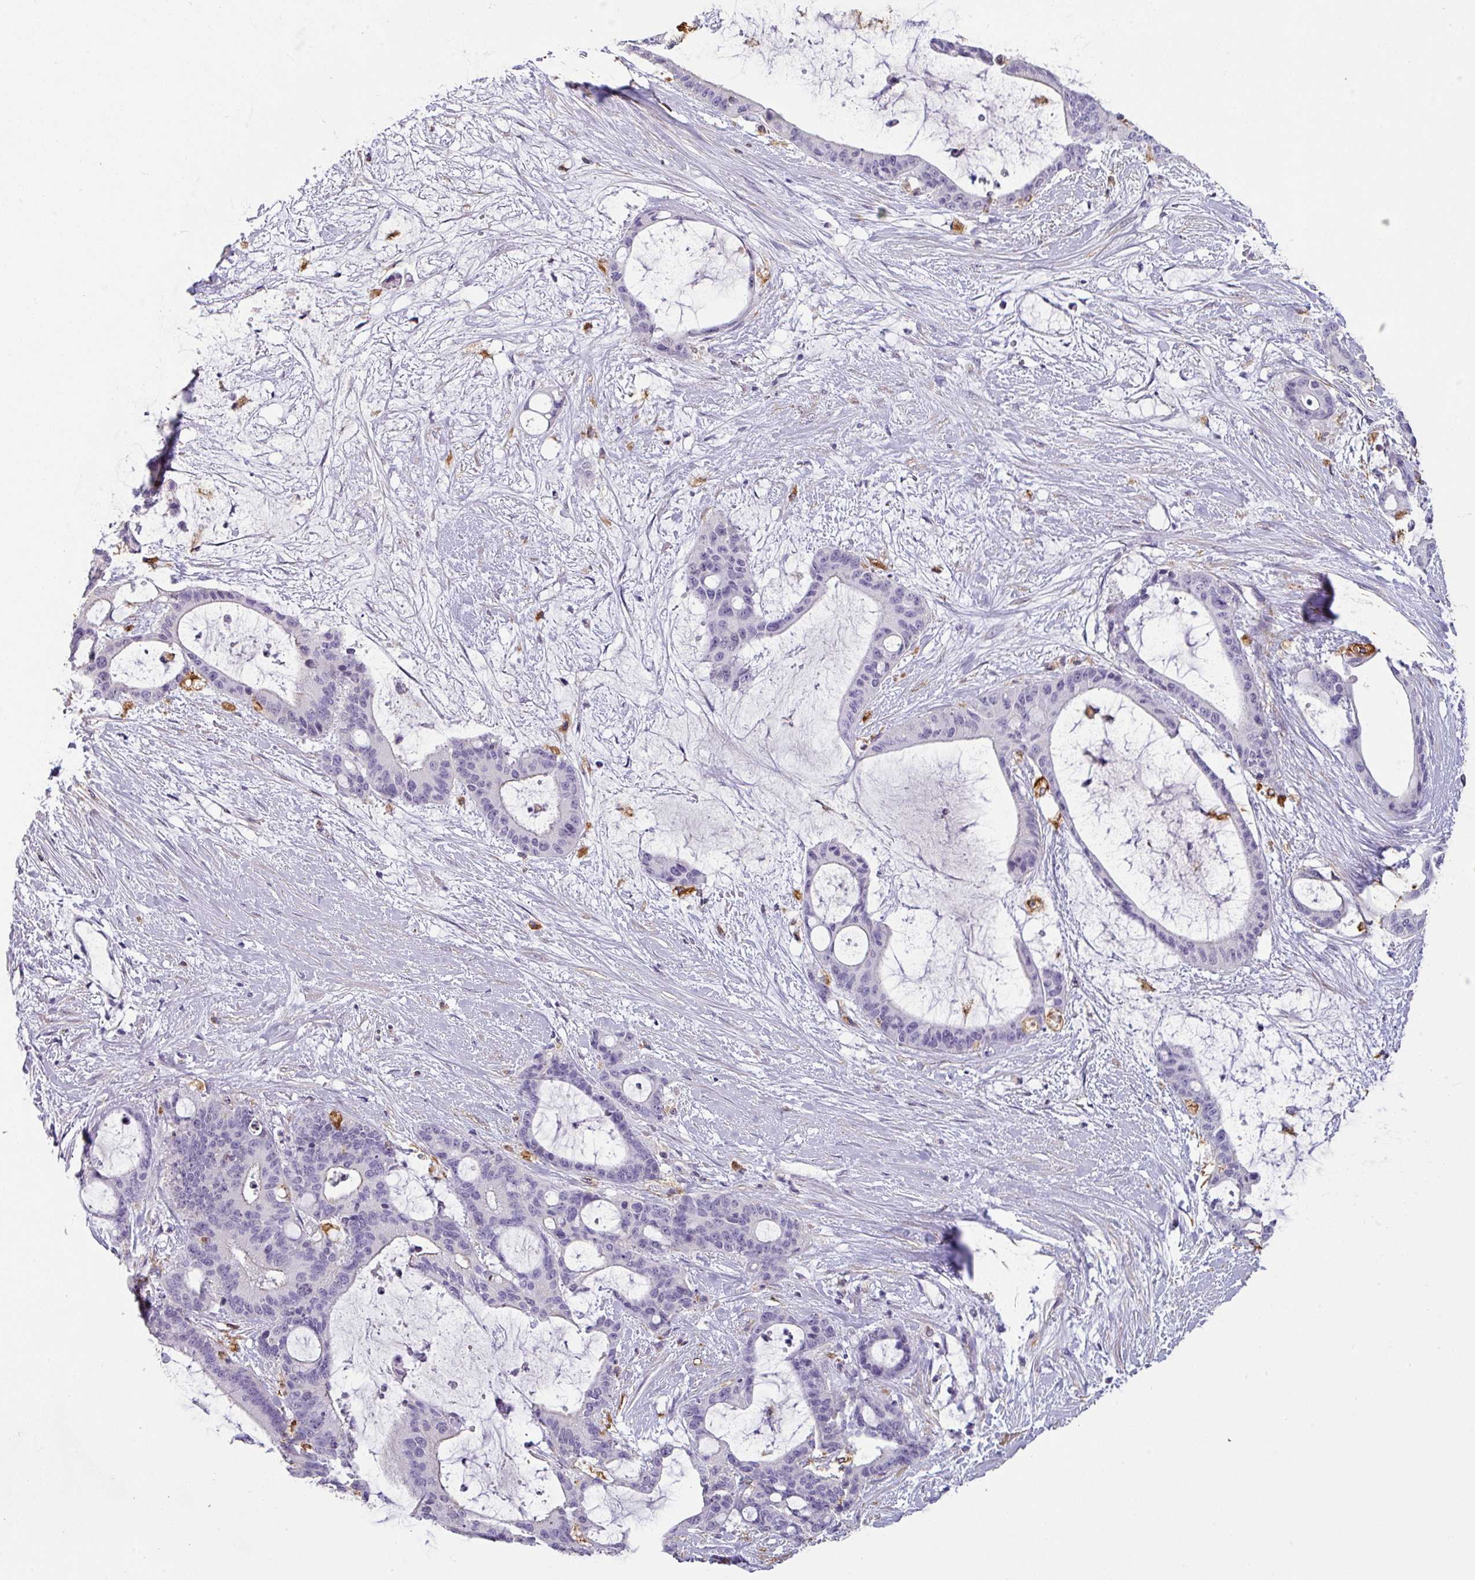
{"staining": {"intensity": "negative", "quantity": "none", "location": "none"}, "tissue": "liver cancer", "cell_type": "Tumor cells", "image_type": "cancer", "snomed": [{"axis": "morphology", "description": "Normal tissue, NOS"}, {"axis": "morphology", "description": "Cholangiocarcinoma"}, {"axis": "topography", "description": "Liver"}, {"axis": "topography", "description": "Peripheral nerve tissue"}], "caption": "IHC of human liver cancer shows no staining in tumor cells.", "gene": "ZNF280C", "patient": {"sex": "female", "age": 73}}